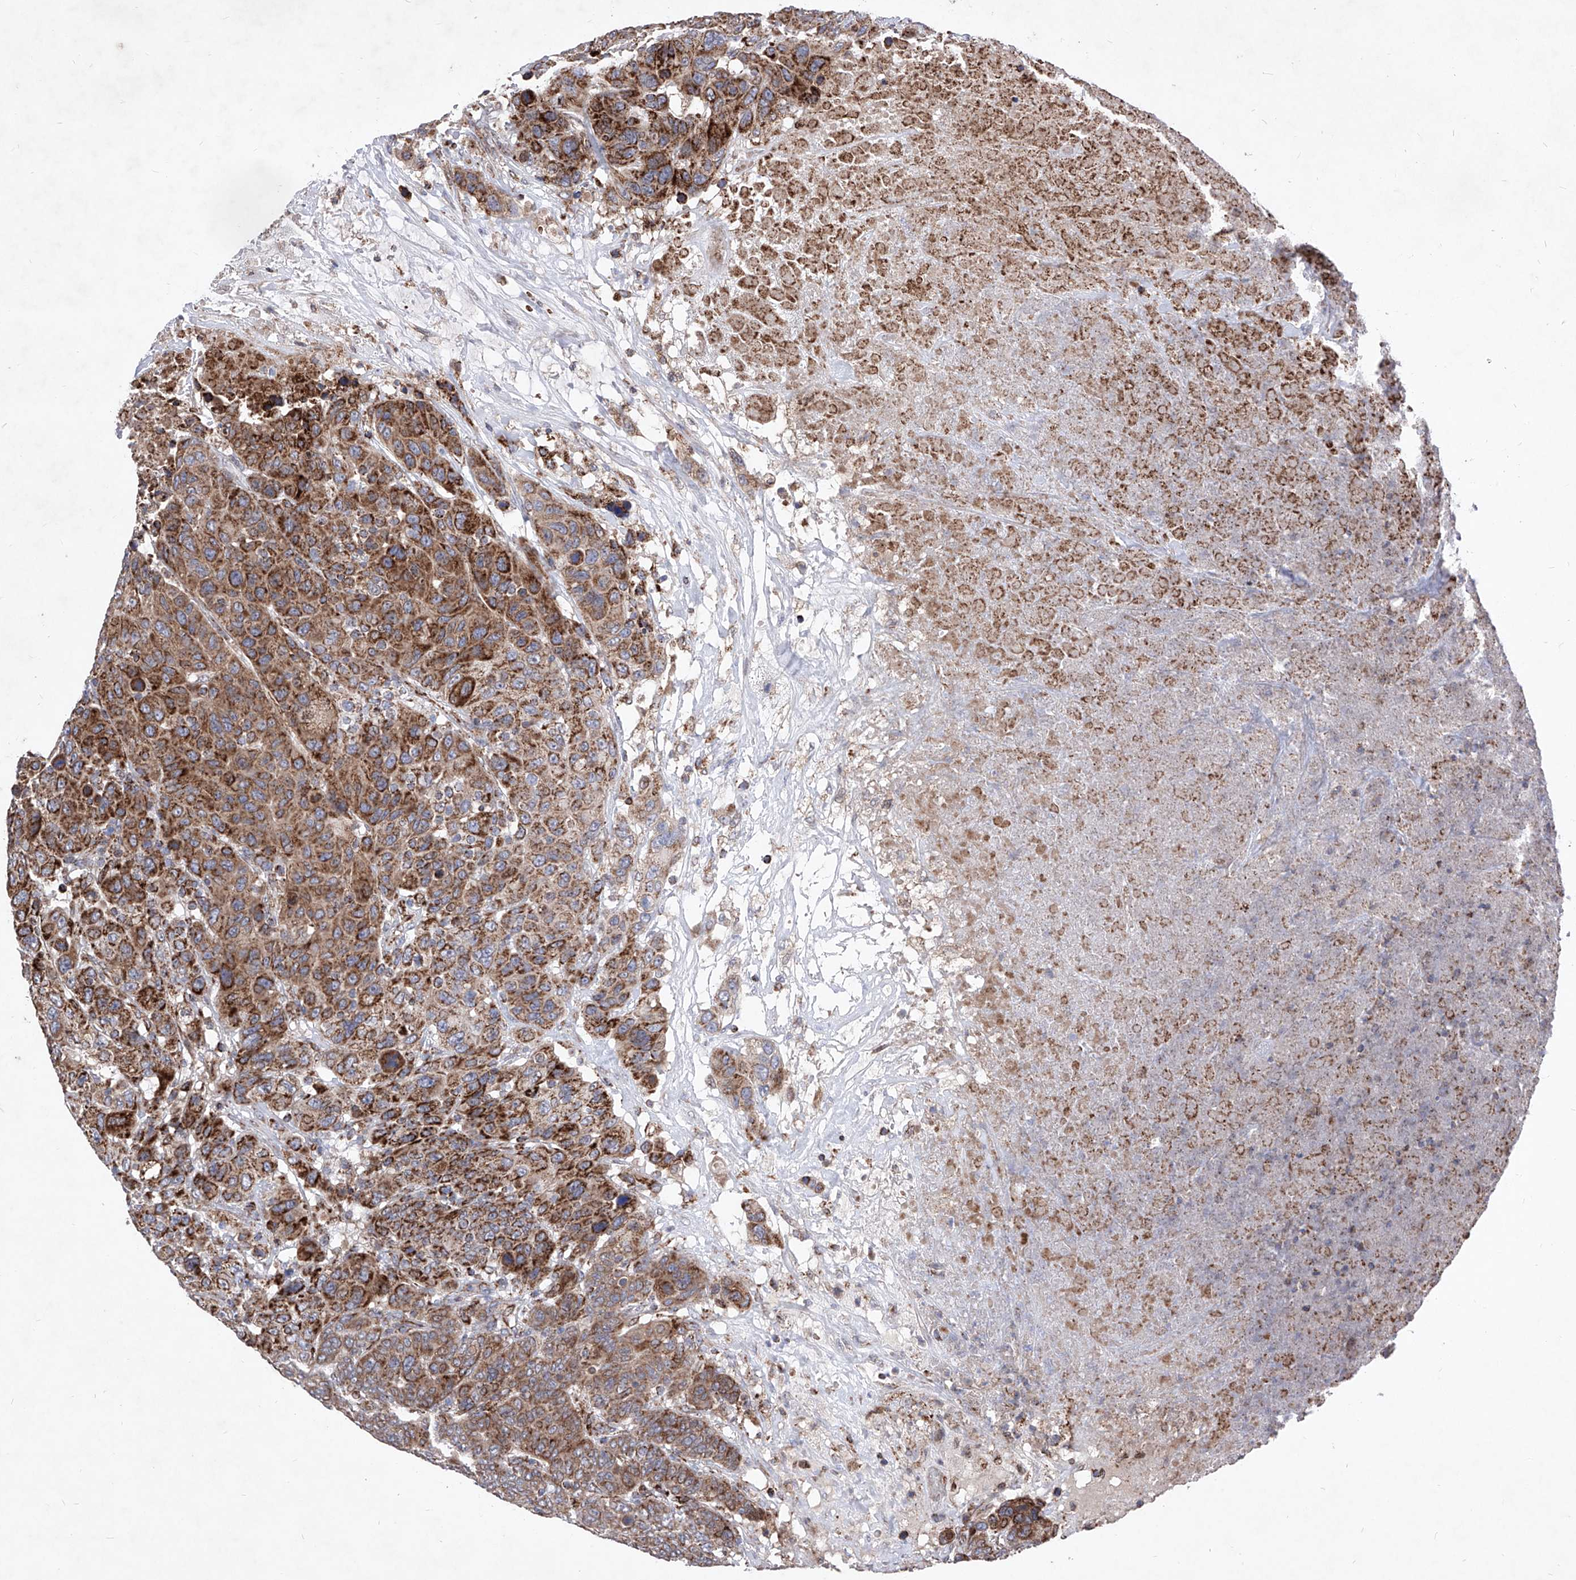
{"staining": {"intensity": "strong", "quantity": ">75%", "location": "cytoplasmic/membranous"}, "tissue": "breast cancer", "cell_type": "Tumor cells", "image_type": "cancer", "snomed": [{"axis": "morphology", "description": "Duct carcinoma"}, {"axis": "topography", "description": "Breast"}], "caption": "Immunohistochemical staining of breast infiltrating ductal carcinoma displays strong cytoplasmic/membranous protein staining in about >75% of tumor cells. (brown staining indicates protein expression, while blue staining denotes nuclei).", "gene": "SEMA6A", "patient": {"sex": "female", "age": 37}}